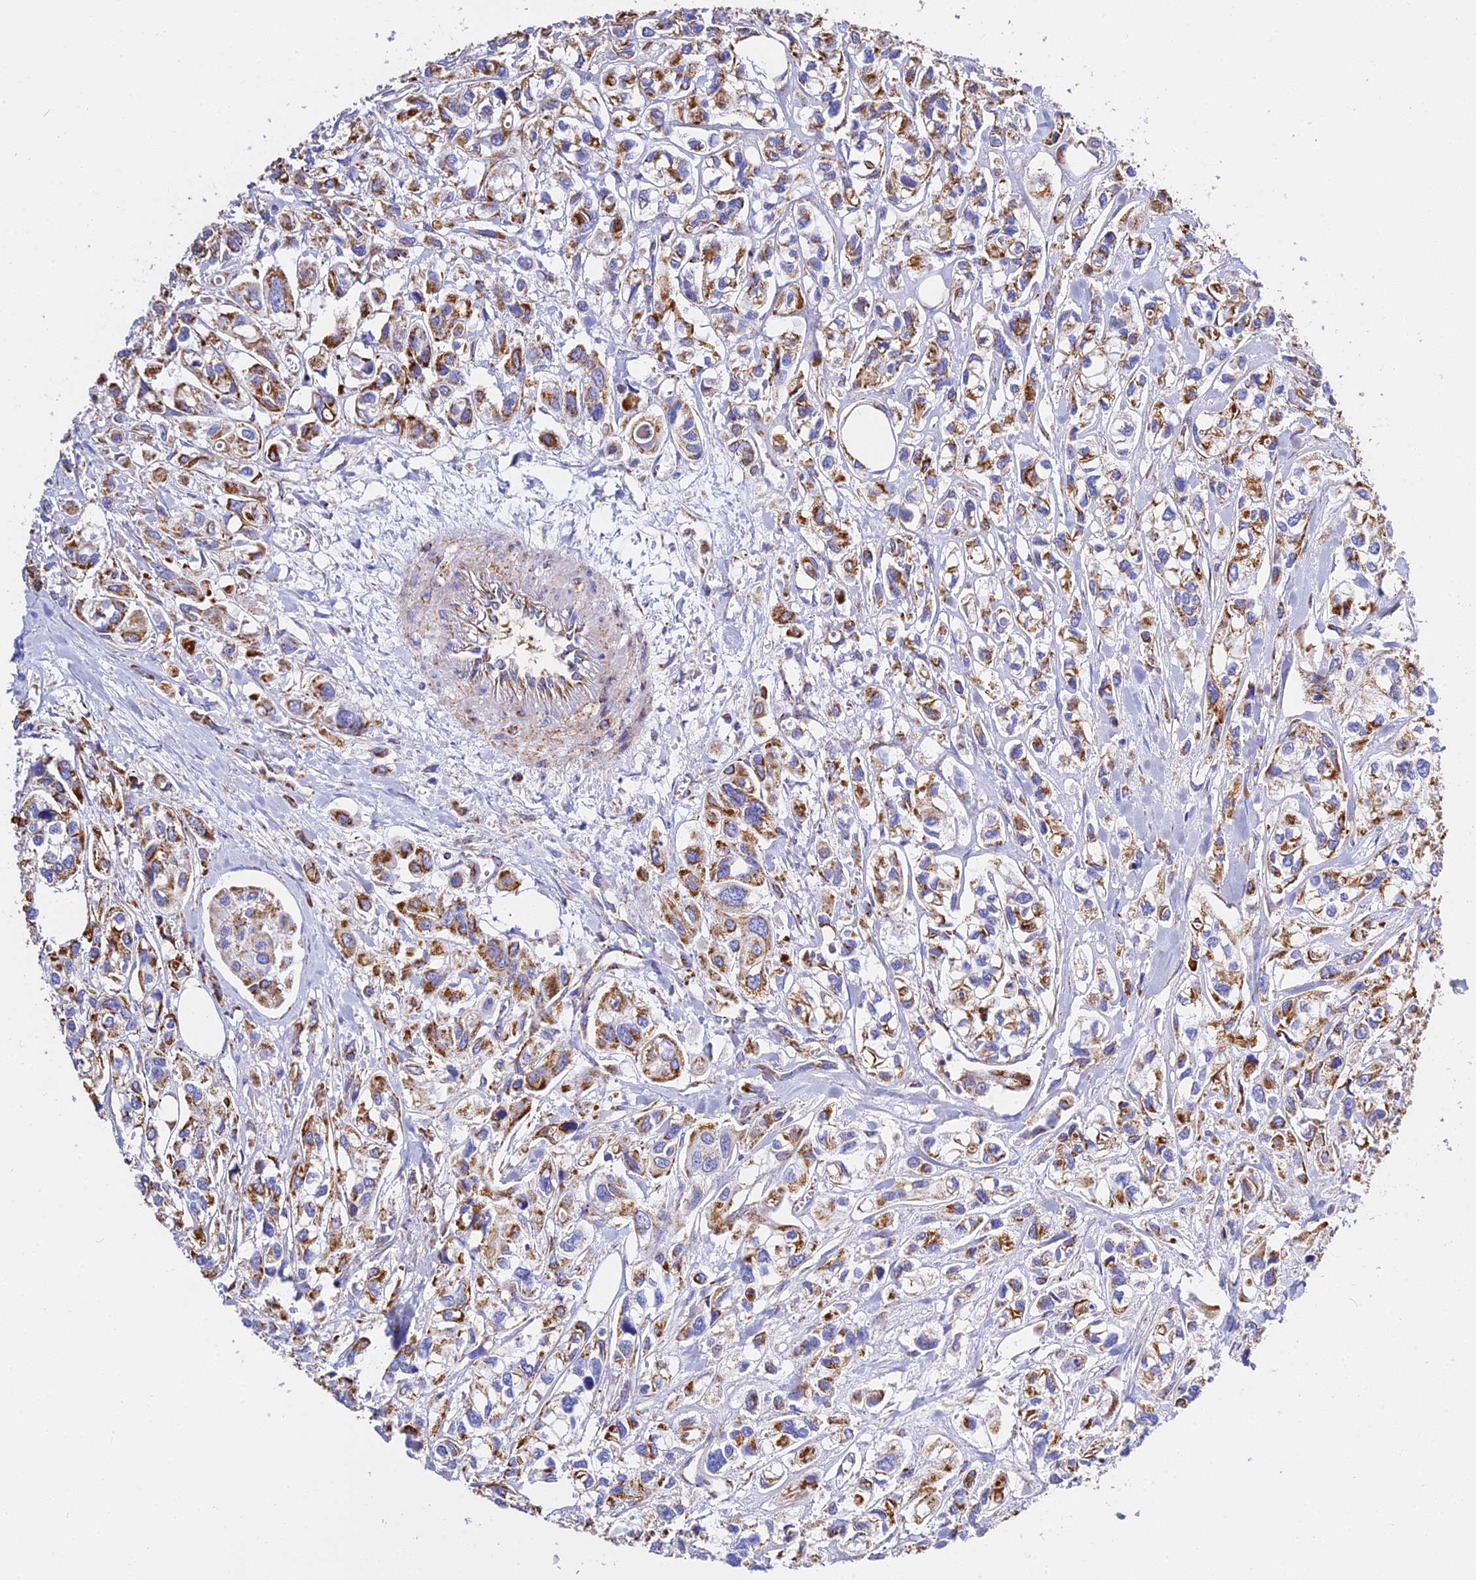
{"staining": {"intensity": "strong", "quantity": ">75%", "location": "cytoplasmic/membranous"}, "tissue": "urothelial cancer", "cell_type": "Tumor cells", "image_type": "cancer", "snomed": [{"axis": "morphology", "description": "Urothelial carcinoma, High grade"}, {"axis": "topography", "description": "Urinary bladder"}], "caption": "A high amount of strong cytoplasmic/membranous staining is identified in approximately >75% of tumor cells in urothelial cancer tissue. Immunohistochemistry (ihc) stains the protein of interest in brown and the nuclei are stained blue.", "gene": "ZNF573", "patient": {"sex": "male", "age": 67}}